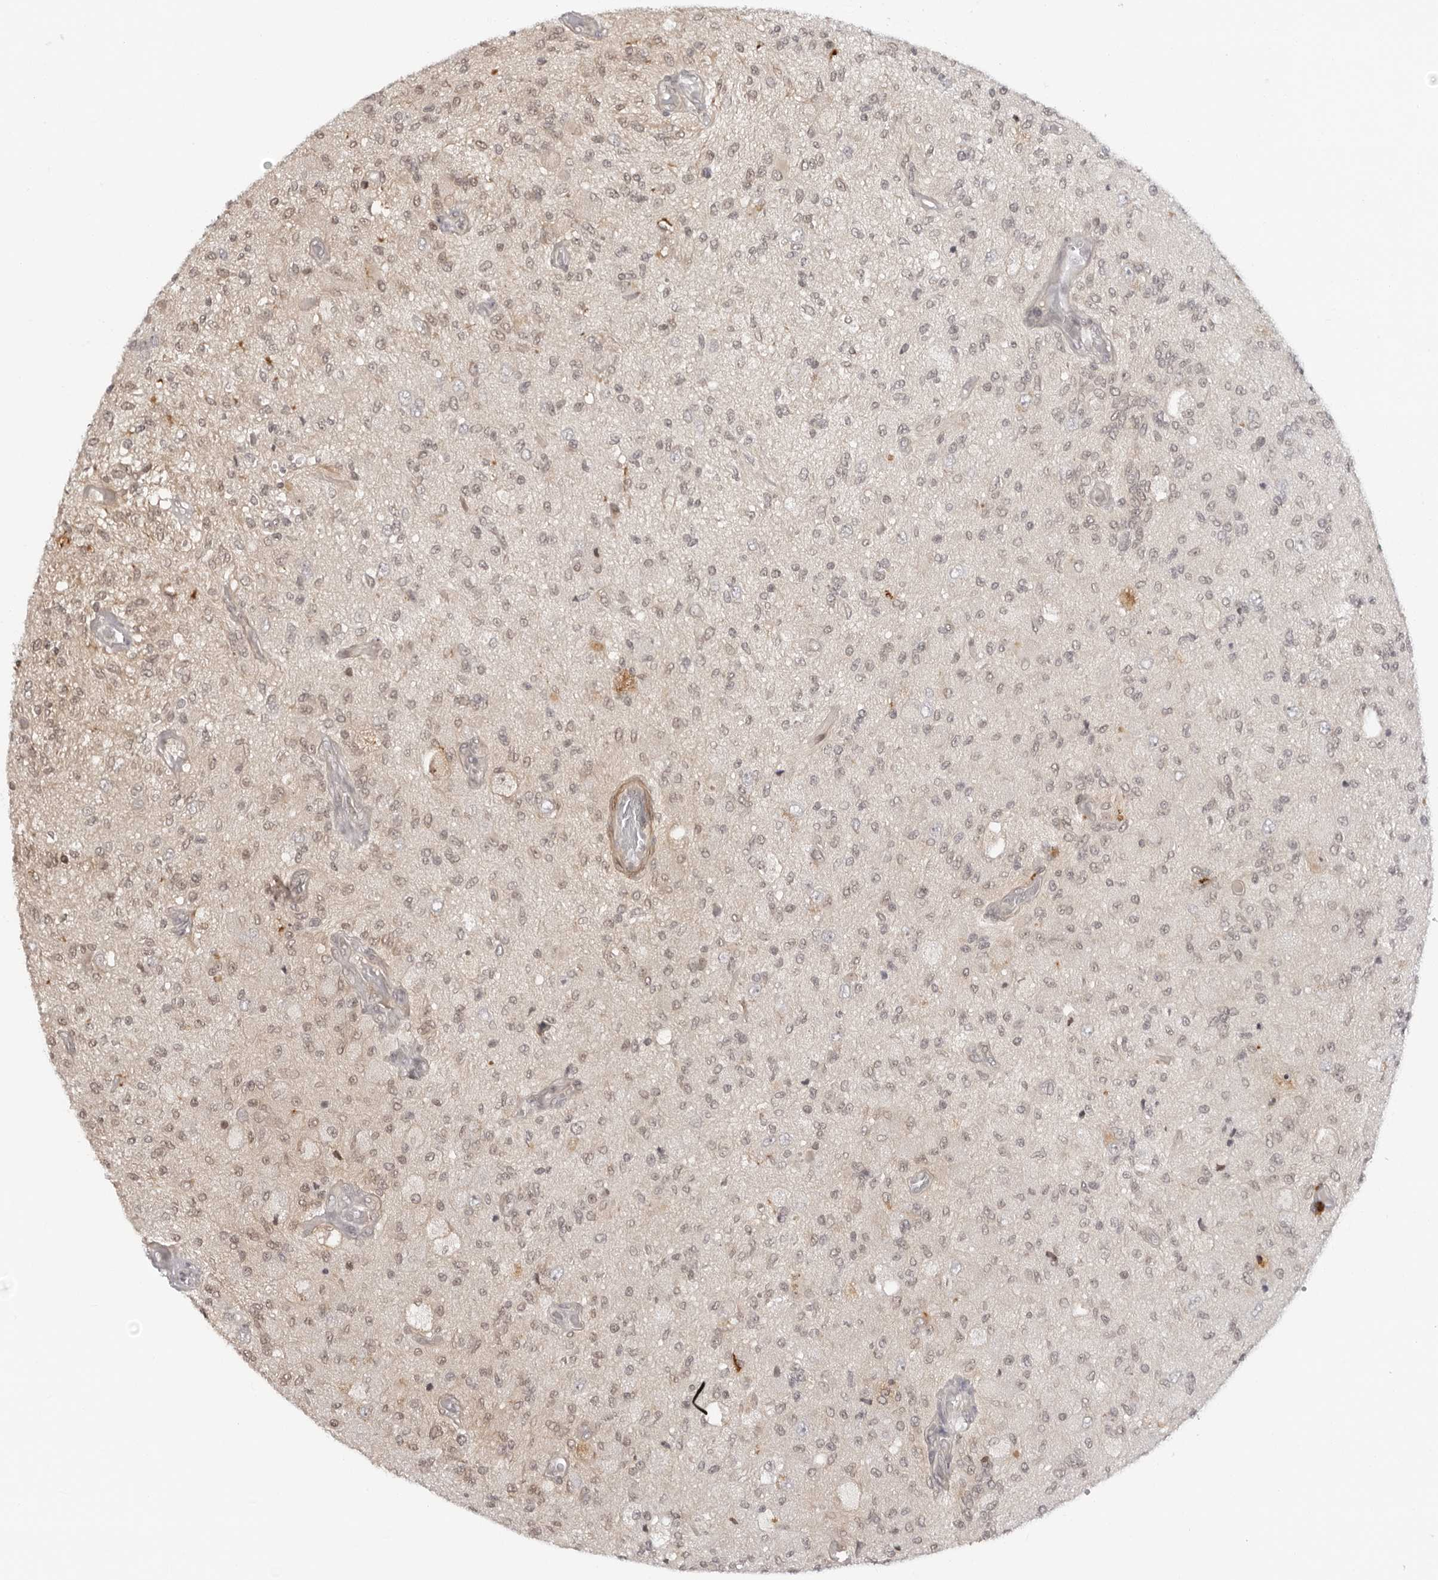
{"staining": {"intensity": "weak", "quantity": "25%-75%", "location": "nuclear"}, "tissue": "glioma", "cell_type": "Tumor cells", "image_type": "cancer", "snomed": [{"axis": "morphology", "description": "Normal tissue, NOS"}, {"axis": "morphology", "description": "Glioma, malignant, High grade"}, {"axis": "topography", "description": "Cerebral cortex"}], "caption": "Immunohistochemical staining of malignant high-grade glioma exhibits low levels of weak nuclear protein expression in about 25%-75% of tumor cells.", "gene": "RNF146", "patient": {"sex": "male", "age": 77}}